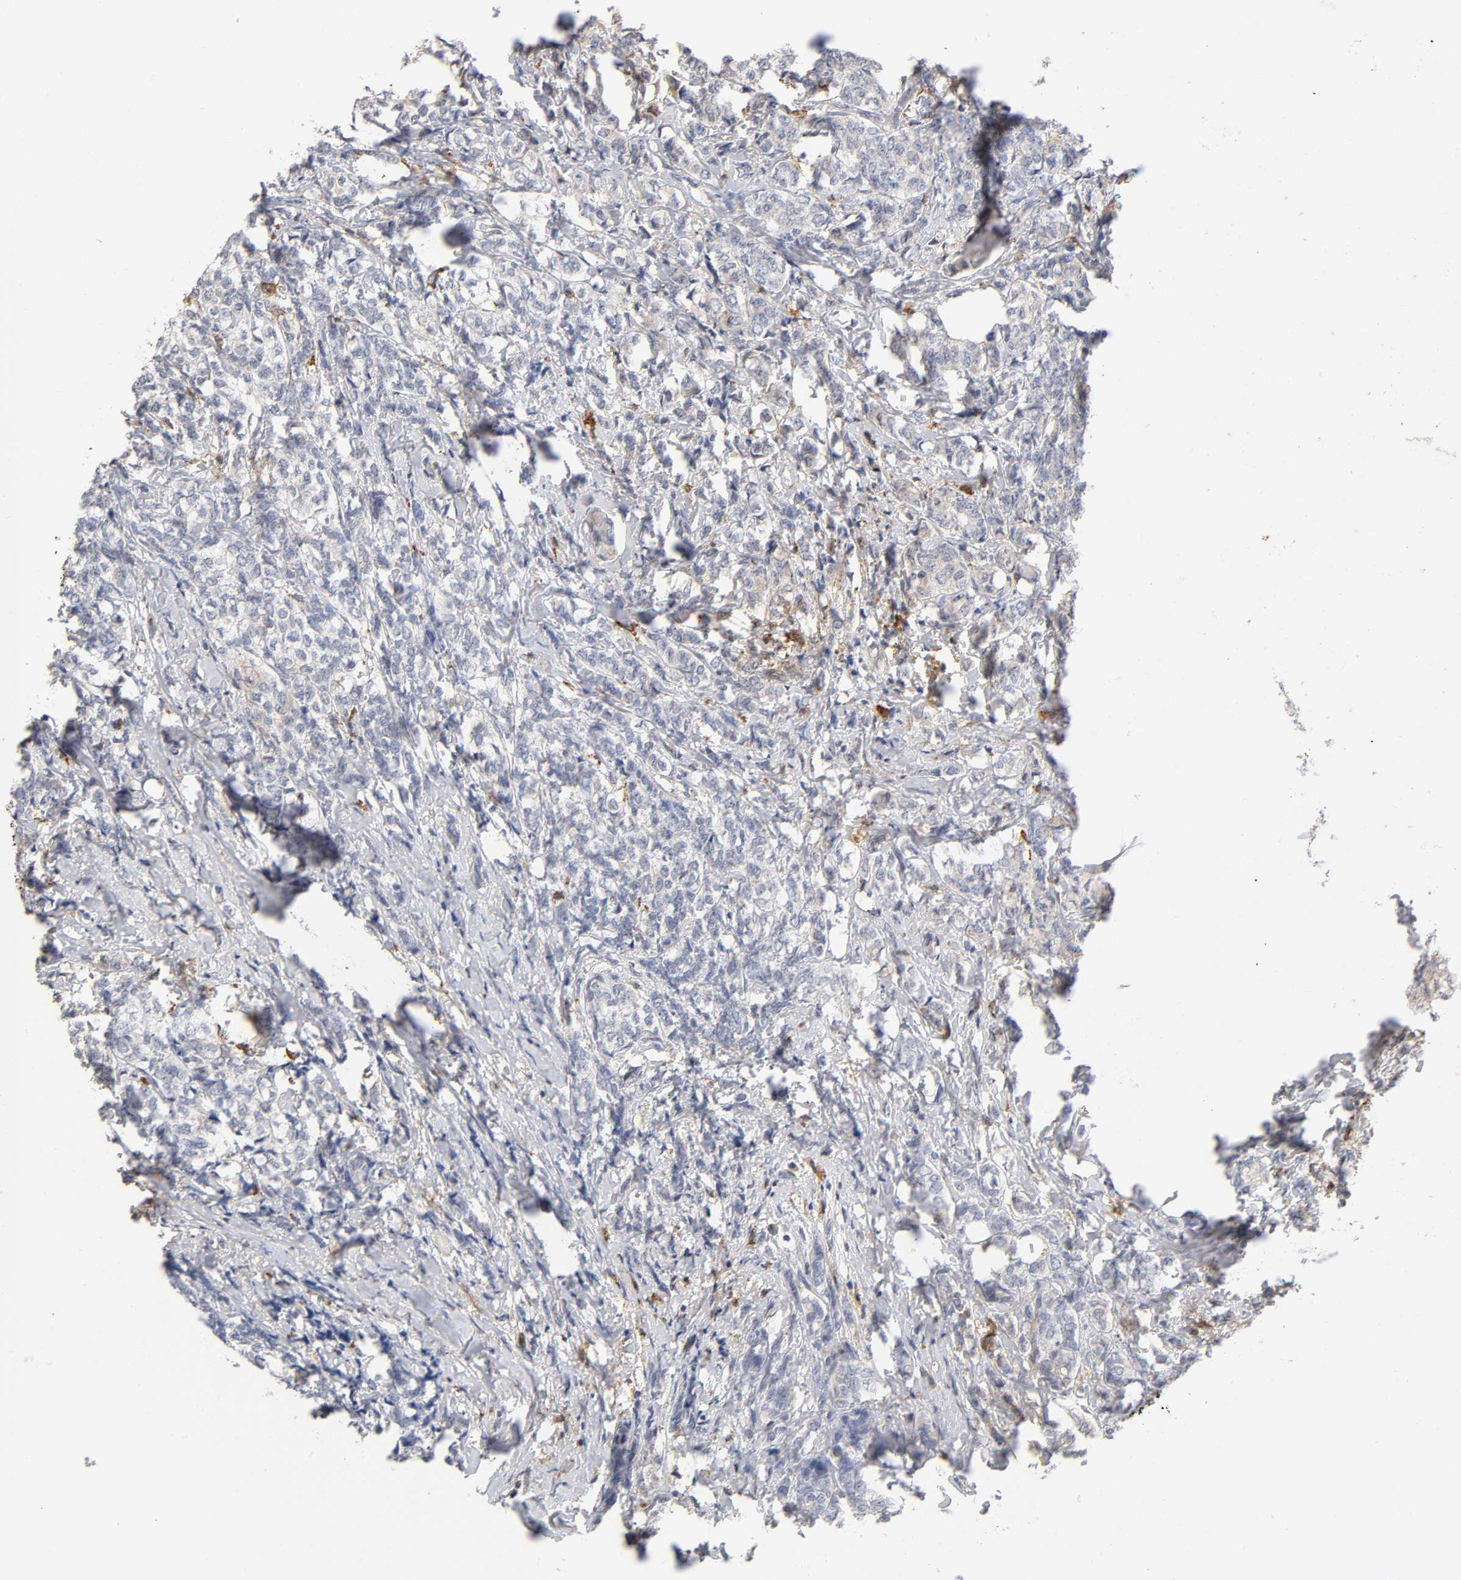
{"staining": {"intensity": "weak", "quantity": "<25%", "location": "cytoplasmic/membranous"}, "tissue": "breast cancer", "cell_type": "Tumor cells", "image_type": "cancer", "snomed": [{"axis": "morphology", "description": "Lobular carcinoma"}, {"axis": "topography", "description": "Breast"}], "caption": "IHC micrograph of human breast lobular carcinoma stained for a protein (brown), which demonstrates no staining in tumor cells.", "gene": "ISG15", "patient": {"sex": "female", "age": 60}}